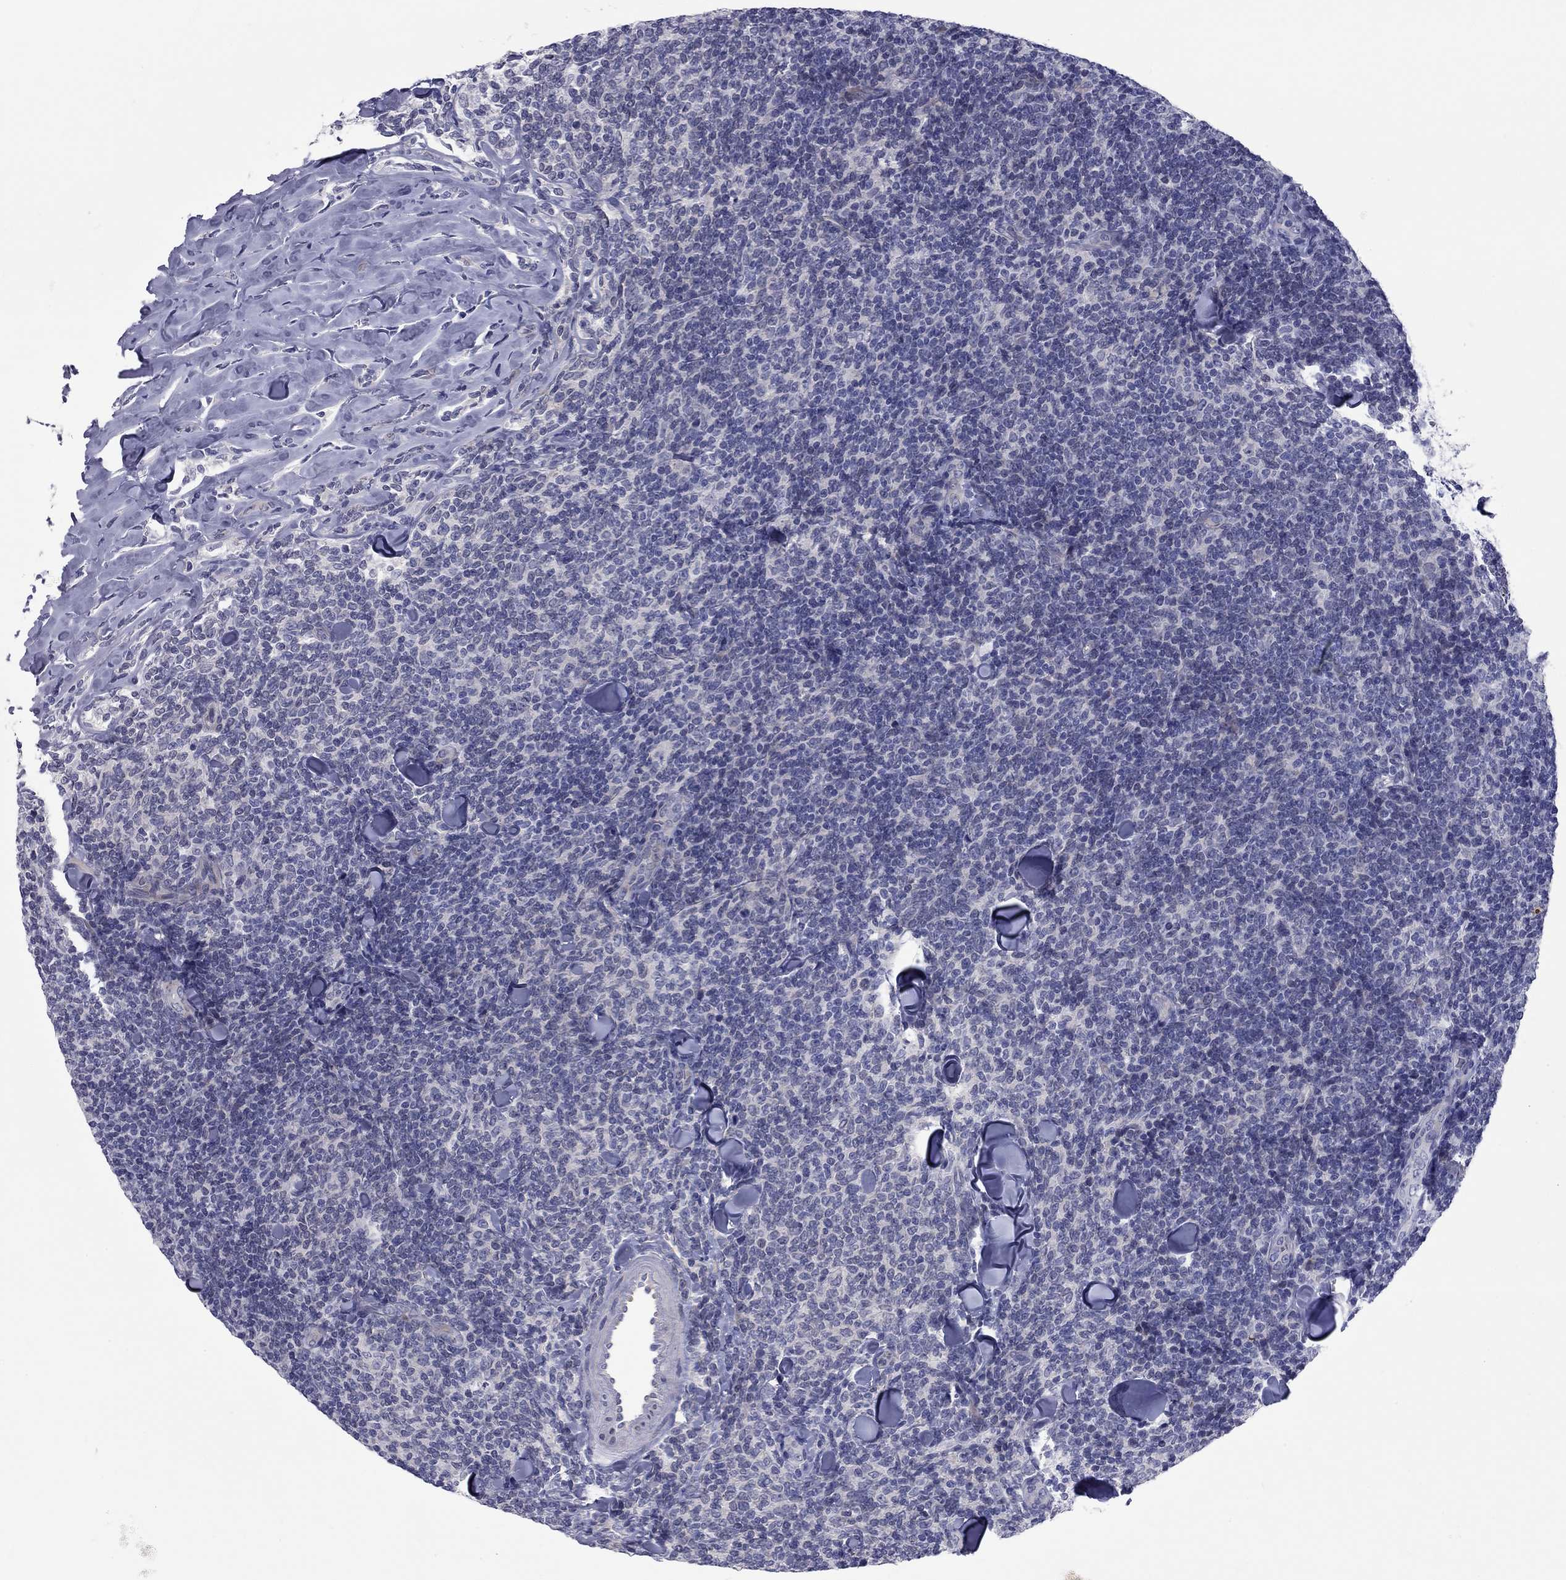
{"staining": {"intensity": "negative", "quantity": "none", "location": "none"}, "tissue": "lymphoma", "cell_type": "Tumor cells", "image_type": "cancer", "snomed": [{"axis": "morphology", "description": "Malignant lymphoma, non-Hodgkin's type, Low grade"}, {"axis": "topography", "description": "Lymph node"}], "caption": "DAB (3,3'-diaminobenzidine) immunohistochemical staining of human lymphoma demonstrates no significant positivity in tumor cells.", "gene": "UNC119B", "patient": {"sex": "female", "age": 56}}